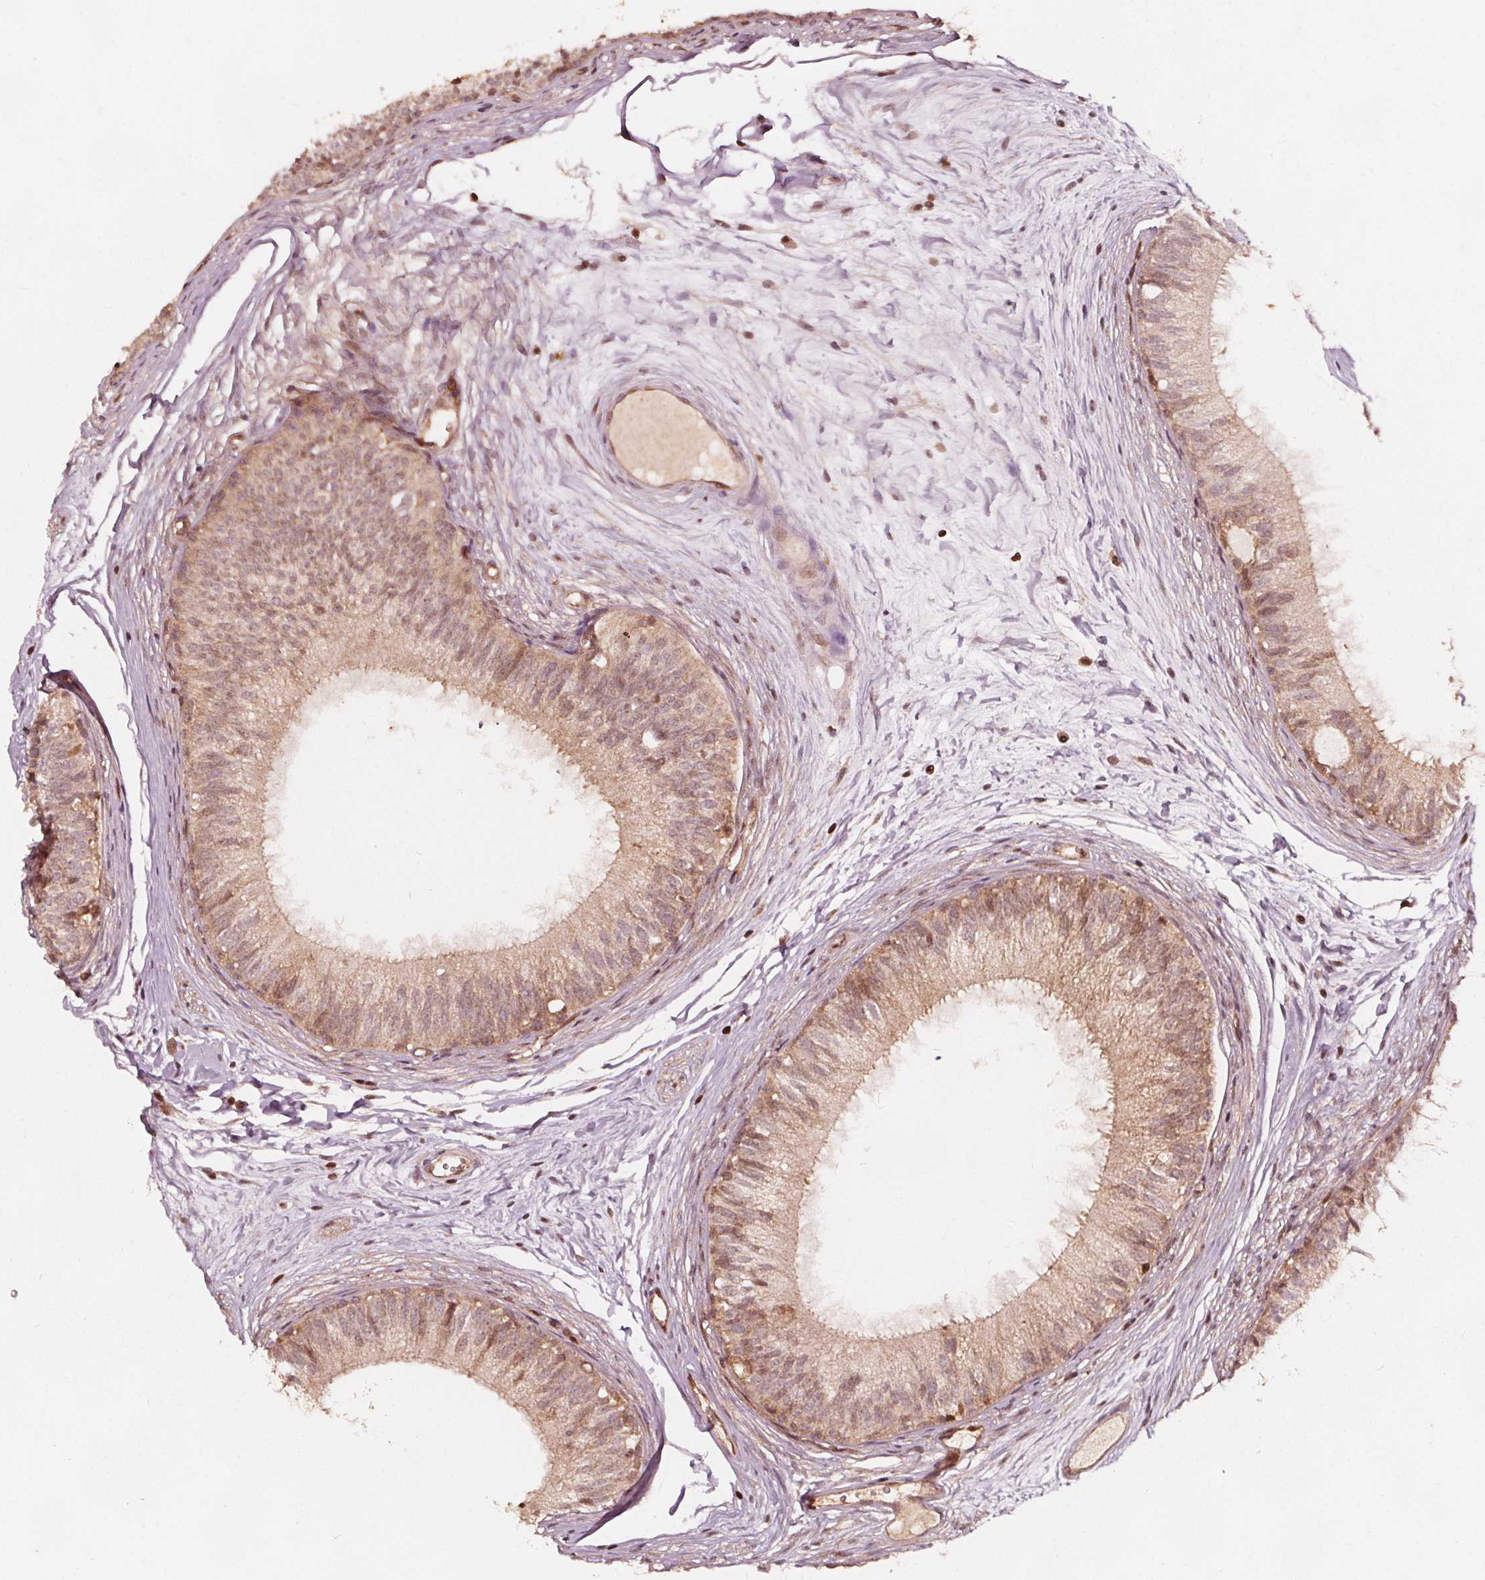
{"staining": {"intensity": "moderate", "quantity": ">75%", "location": "cytoplasmic/membranous"}, "tissue": "epididymis", "cell_type": "Glandular cells", "image_type": "normal", "snomed": [{"axis": "morphology", "description": "Normal tissue, NOS"}, {"axis": "topography", "description": "Epididymis"}], "caption": "Immunohistochemistry (IHC) image of normal epididymis: human epididymis stained using immunohistochemistry demonstrates medium levels of moderate protein expression localized specifically in the cytoplasmic/membranous of glandular cells, appearing as a cytoplasmic/membranous brown color.", "gene": "AIP", "patient": {"sex": "male", "age": 29}}